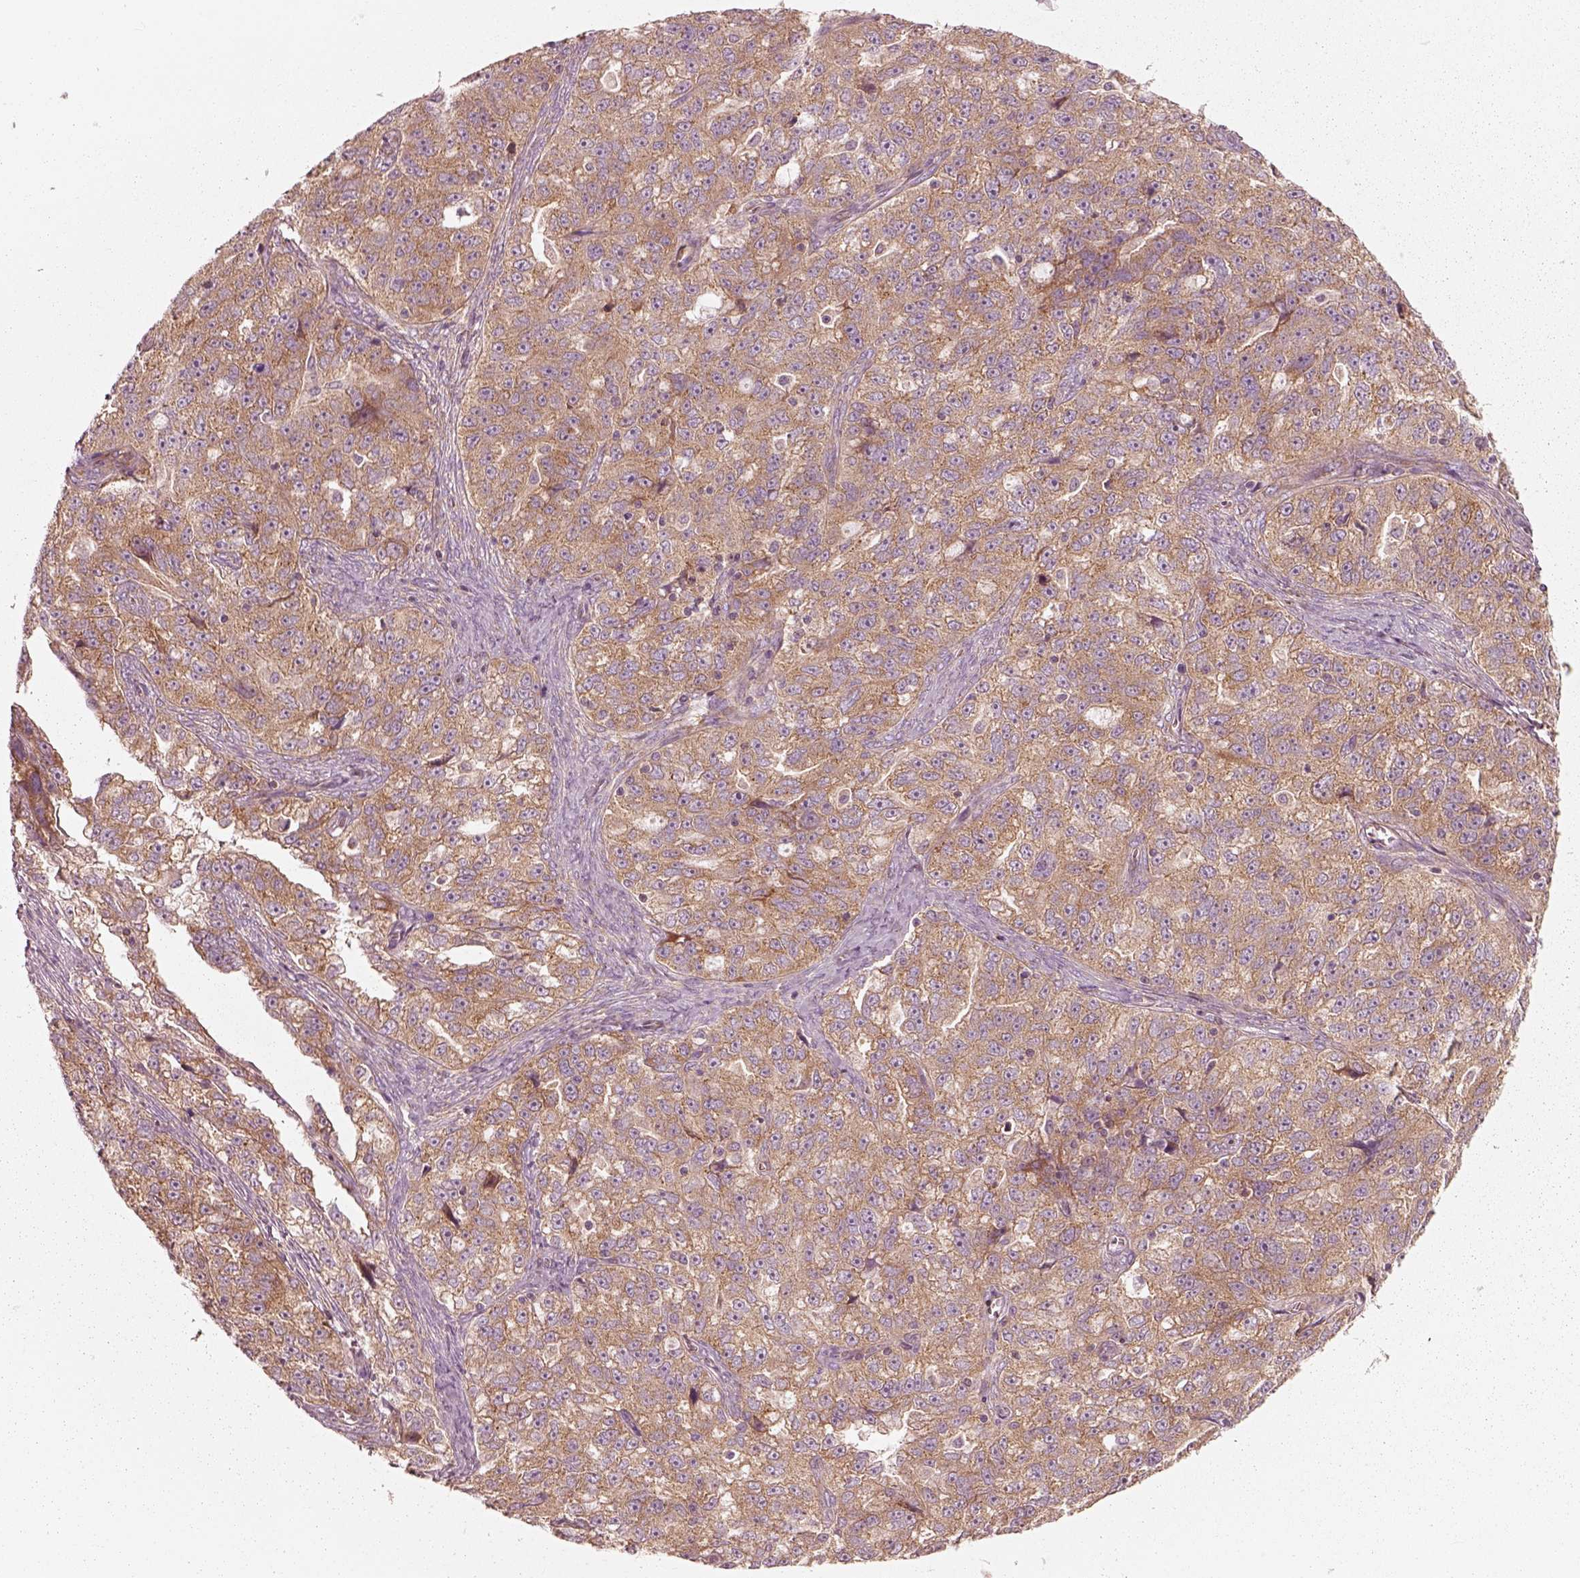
{"staining": {"intensity": "moderate", "quantity": ">75%", "location": "cytoplasmic/membranous"}, "tissue": "ovarian cancer", "cell_type": "Tumor cells", "image_type": "cancer", "snomed": [{"axis": "morphology", "description": "Cystadenocarcinoma, serous, NOS"}, {"axis": "topography", "description": "Ovary"}], "caption": "A medium amount of moderate cytoplasmic/membranous positivity is appreciated in approximately >75% of tumor cells in ovarian cancer tissue. (Brightfield microscopy of DAB IHC at high magnification).", "gene": "CNOT2", "patient": {"sex": "female", "age": 51}}